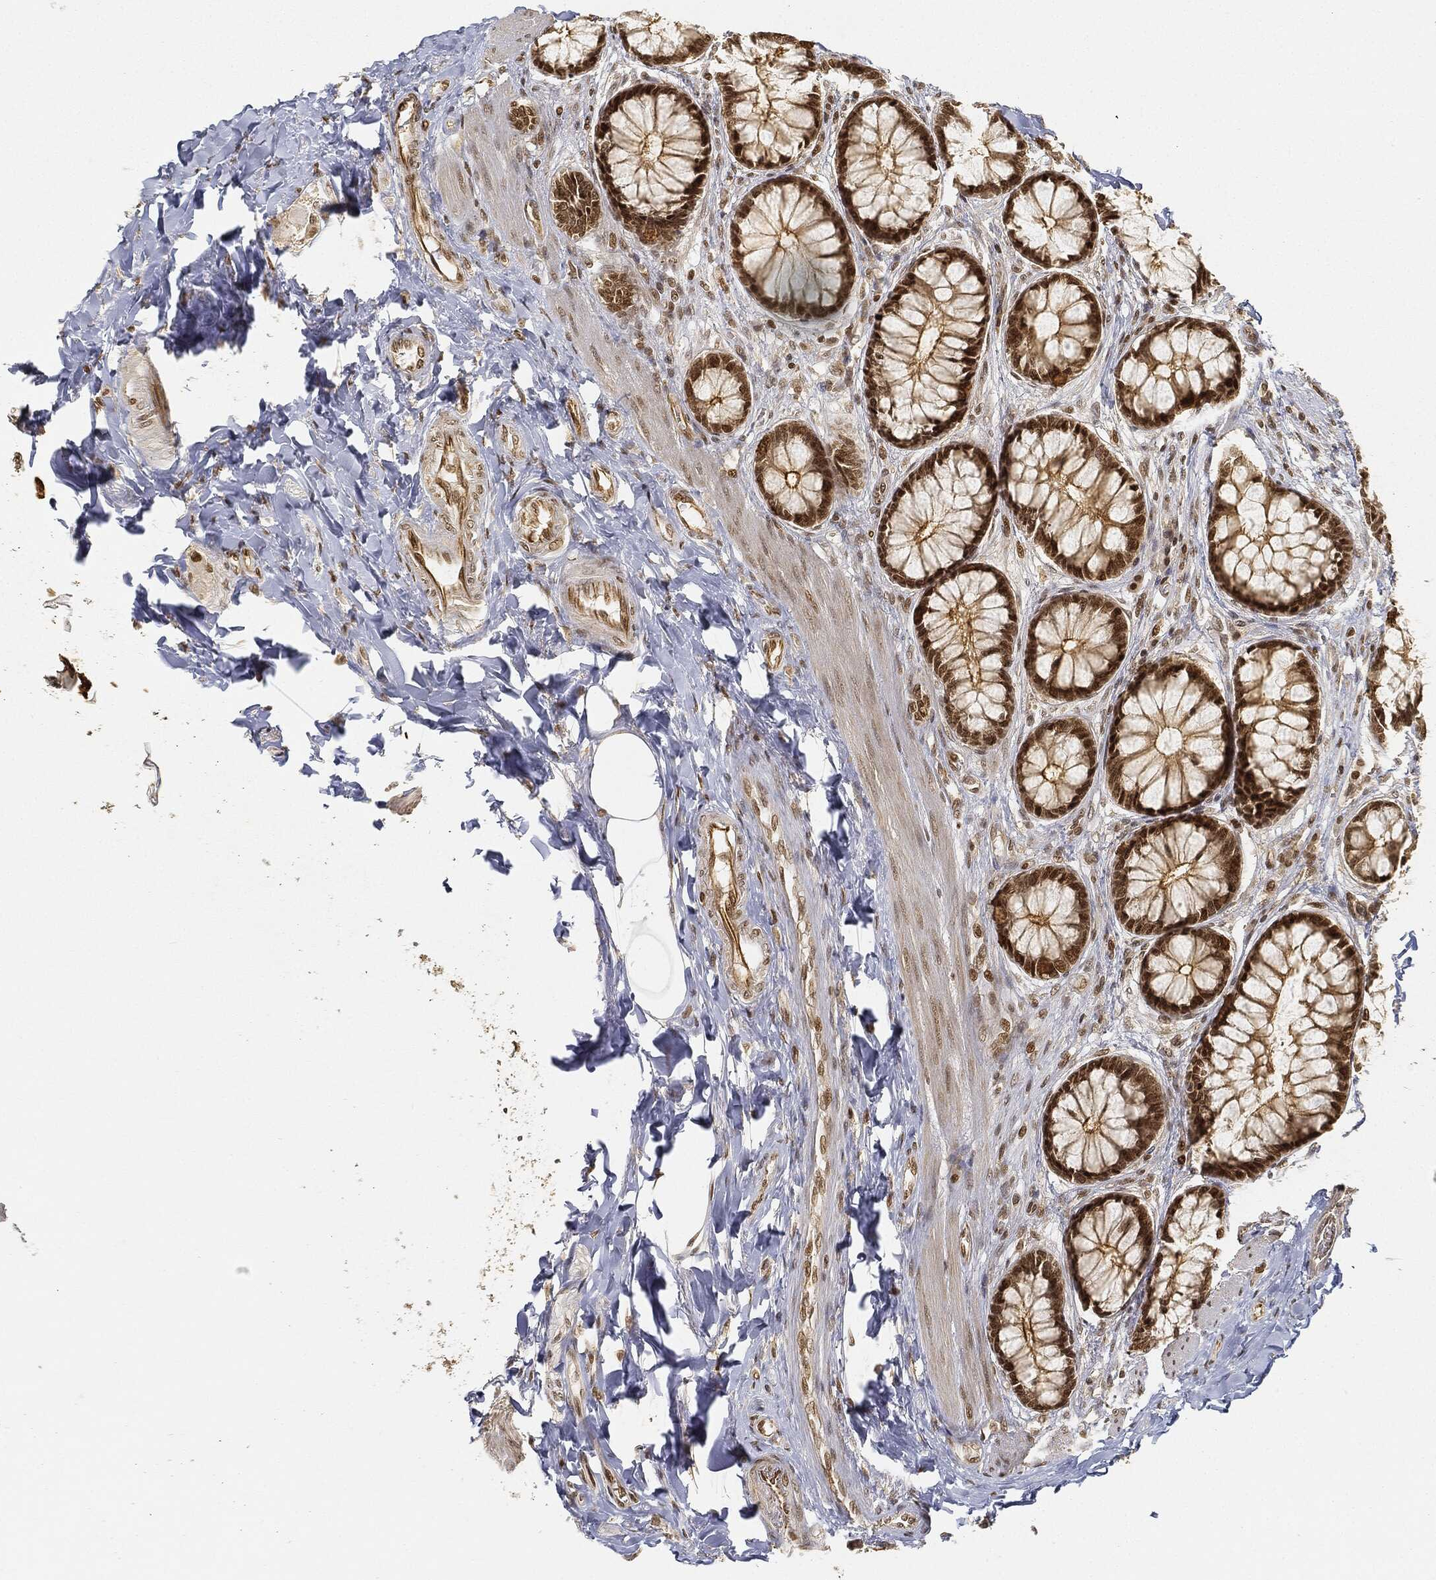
{"staining": {"intensity": "moderate", "quantity": ">75%", "location": "cytoplasmic/membranous,nuclear"}, "tissue": "colon", "cell_type": "Endothelial cells", "image_type": "normal", "snomed": [{"axis": "morphology", "description": "Normal tissue, NOS"}, {"axis": "topography", "description": "Colon"}], "caption": "Colon stained with a brown dye displays moderate cytoplasmic/membranous,nuclear positive expression in about >75% of endothelial cells.", "gene": "CIB1", "patient": {"sex": "female", "age": 65}}